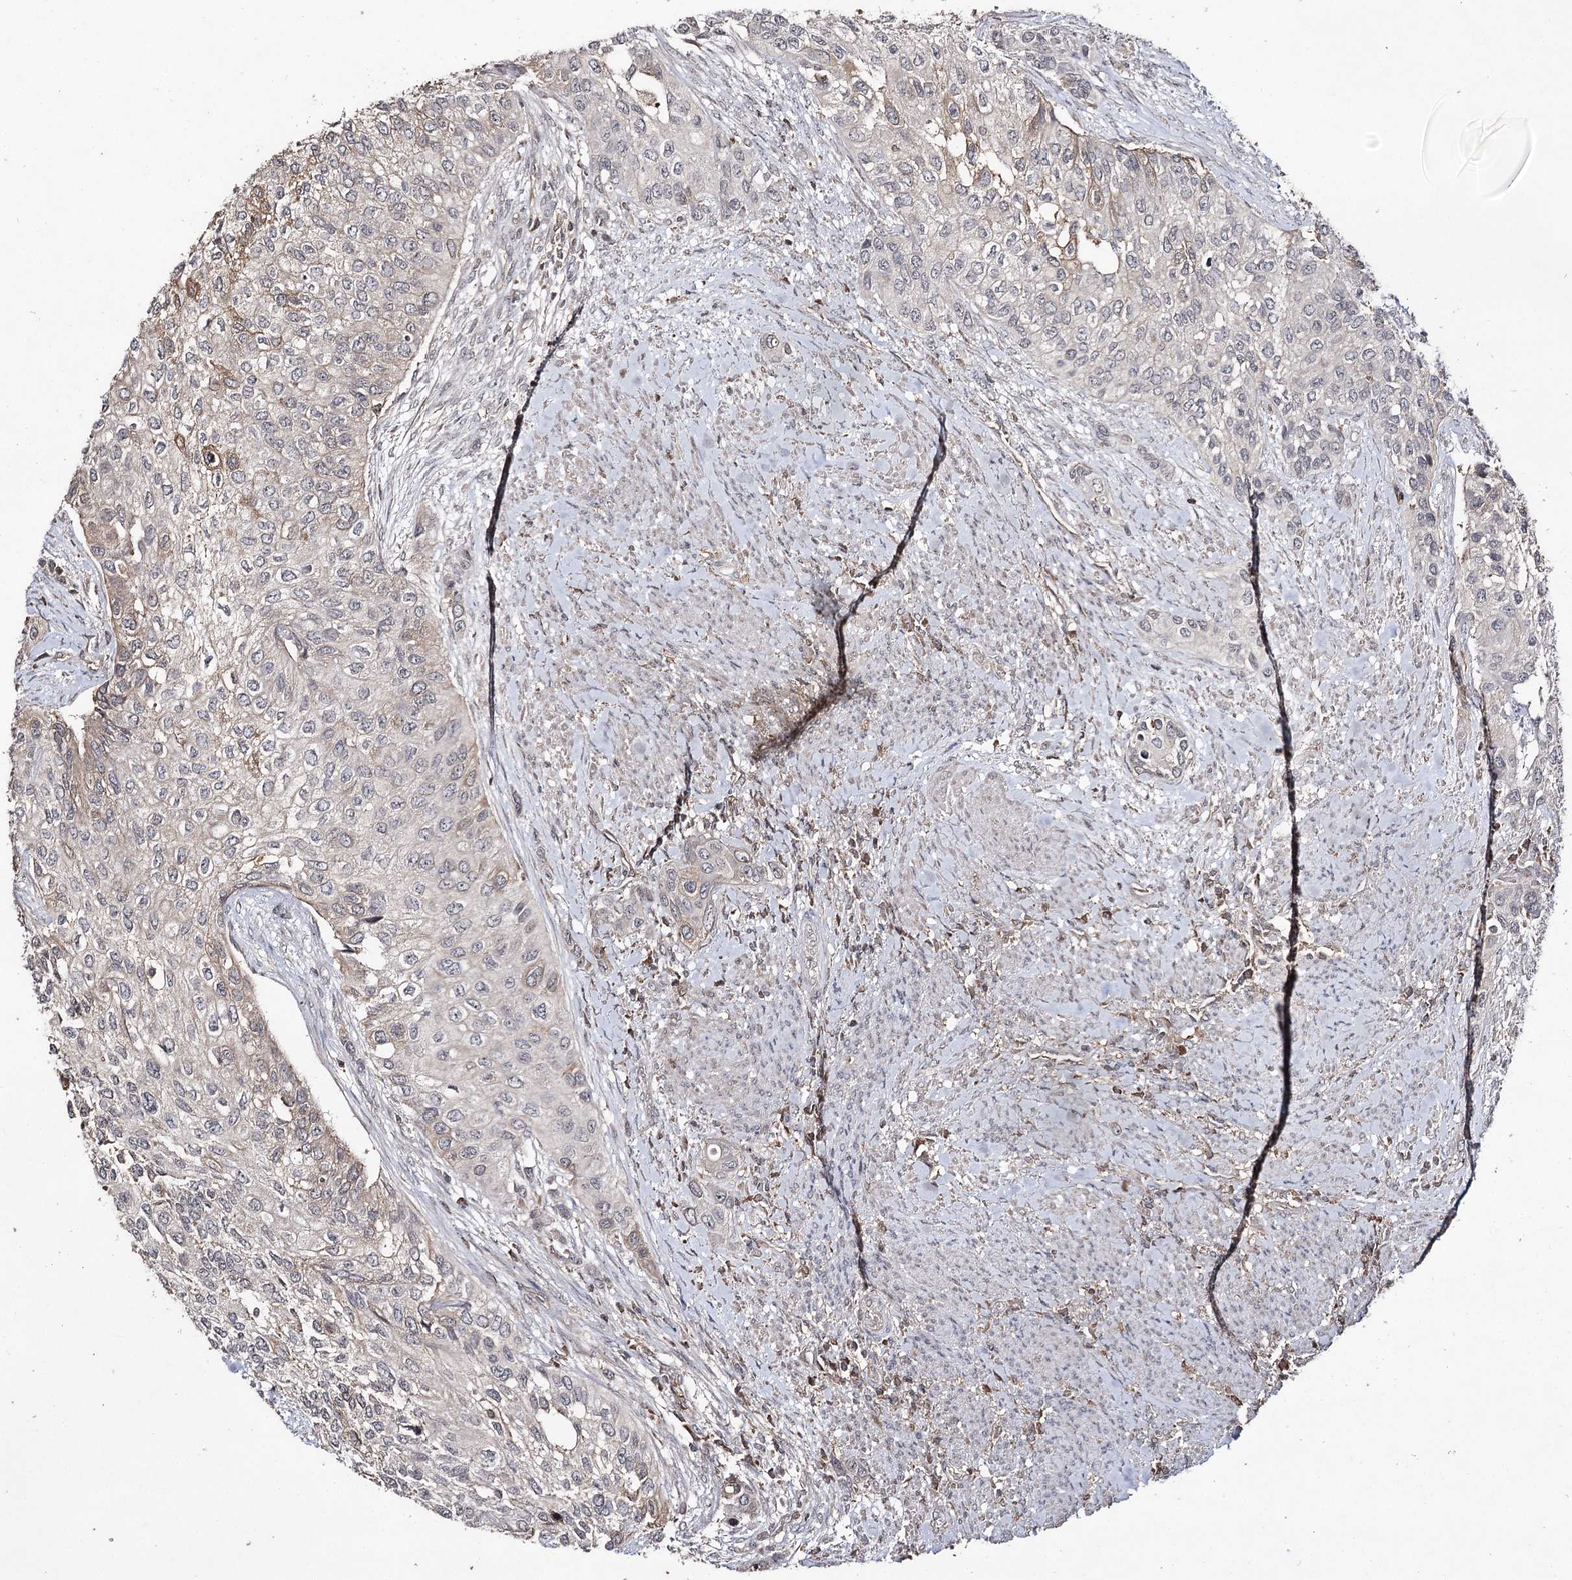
{"staining": {"intensity": "weak", "quantity": "<25%", "location": "cytoplasmic/membranous"}, "tissue": "urothelial cancer", "cell_type": "Tumor cells", "image_type": "cancer", "snomed": [{"axis": "morphology", "description": "Normal tissue, NOS"}, {"axis": "morphology", "description": "Urothelial carcinoma, High grade"}, {"axis": "topography", "description": "Vascular tissue"}, {"axis": "topography", "description": "Urinary bladder"}], "caption": "Tumor cells are negative for brown protein staining in urothelial carcinoma (high-grade).", "gene": "SYNGR3", "patient": {"sex": "female", "age": 56}}